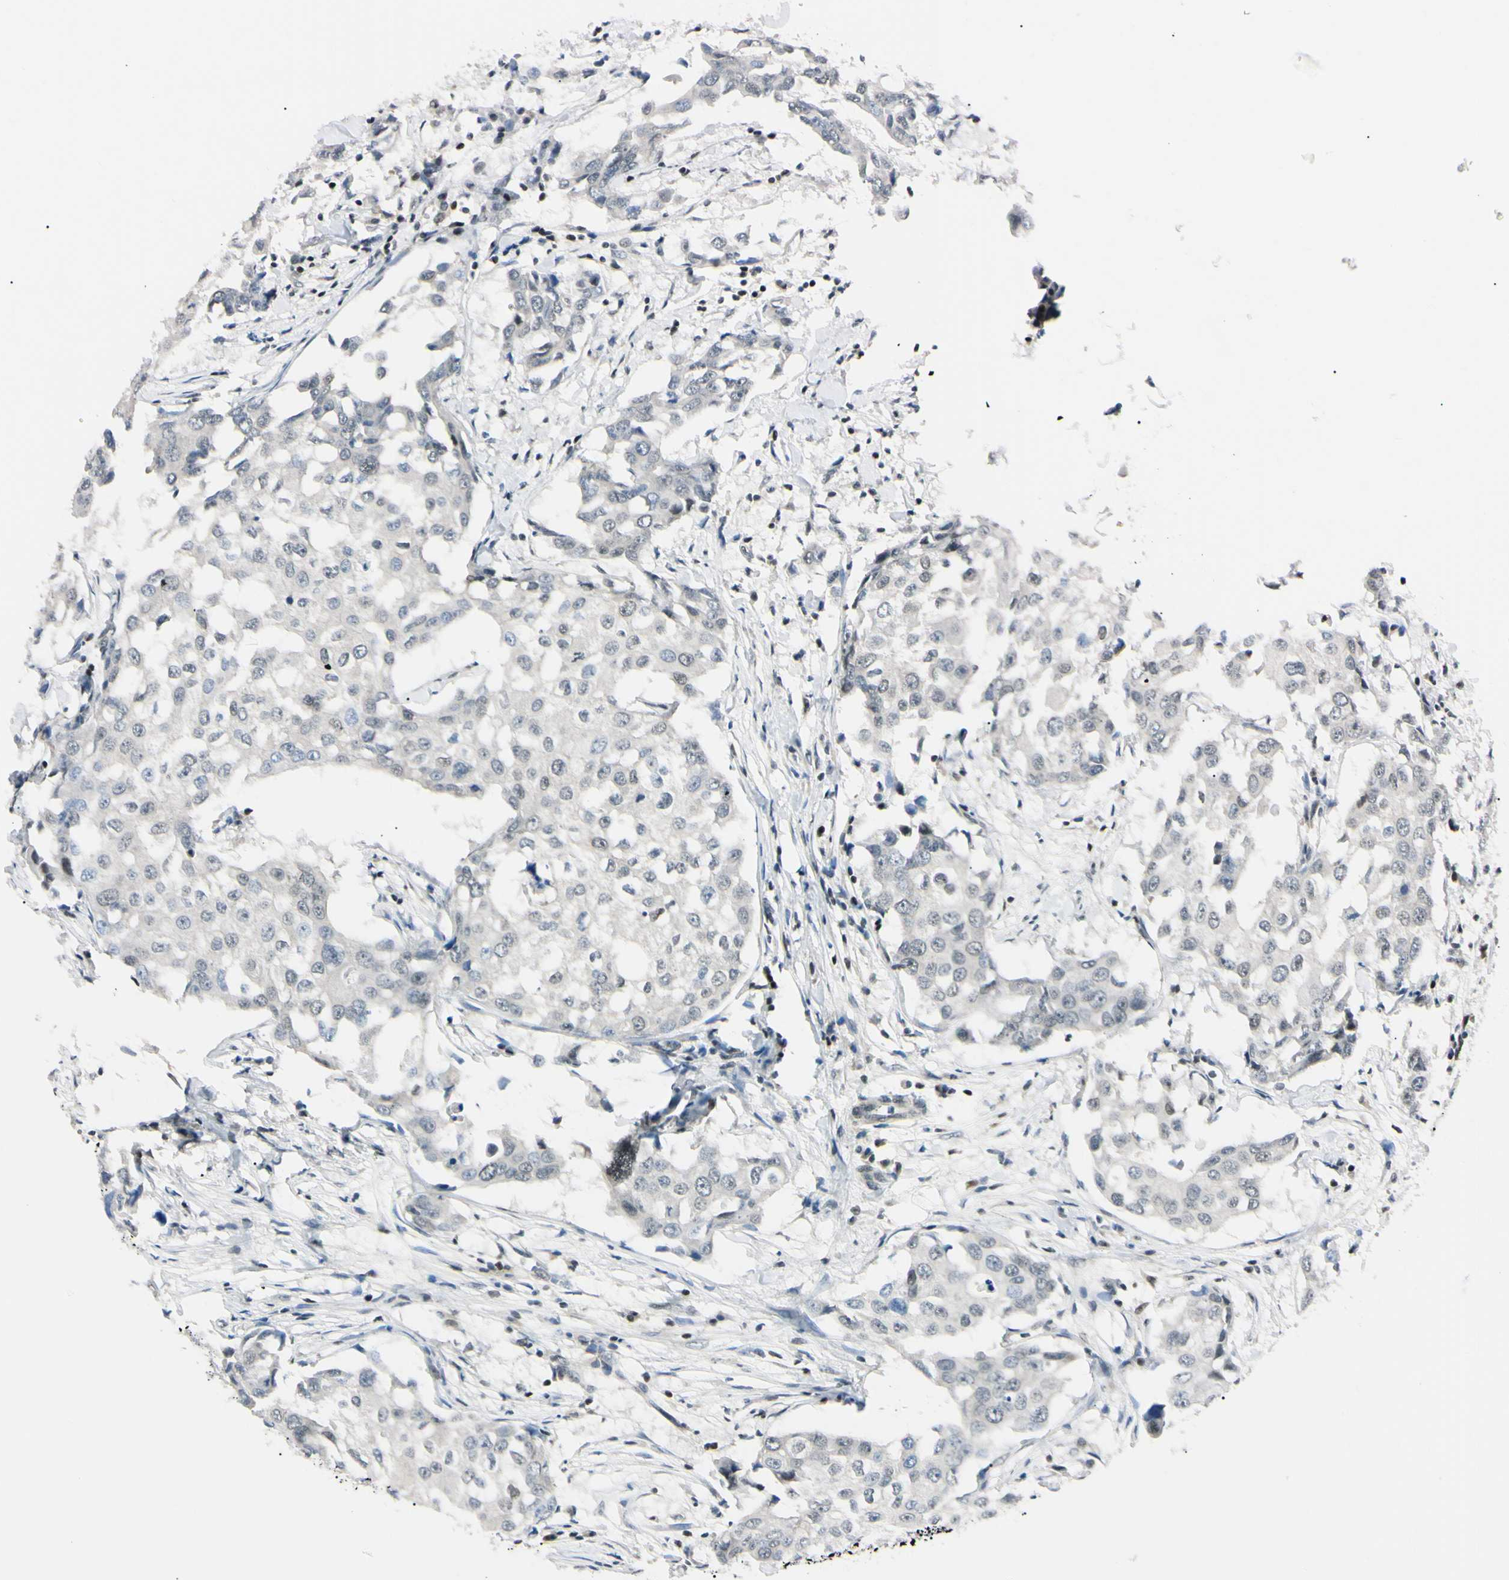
{"staining": {"intensity": "negative", "quantity": "none", "location": "none"}, "tissue": "breast cancer", "cell_type": "Tumor cells", "image_type": "cancer", "snomed": [{"axis": "morphology", "description": "Duct carcinoma"}, {"axis": "topography", "description": "Breast"}], "caption": "Tumor cells are negative for protein expression in human intraductal carcinoma (breast).", "gene": "C1orf174", "patient": {"sex": "female", "age": 27}}